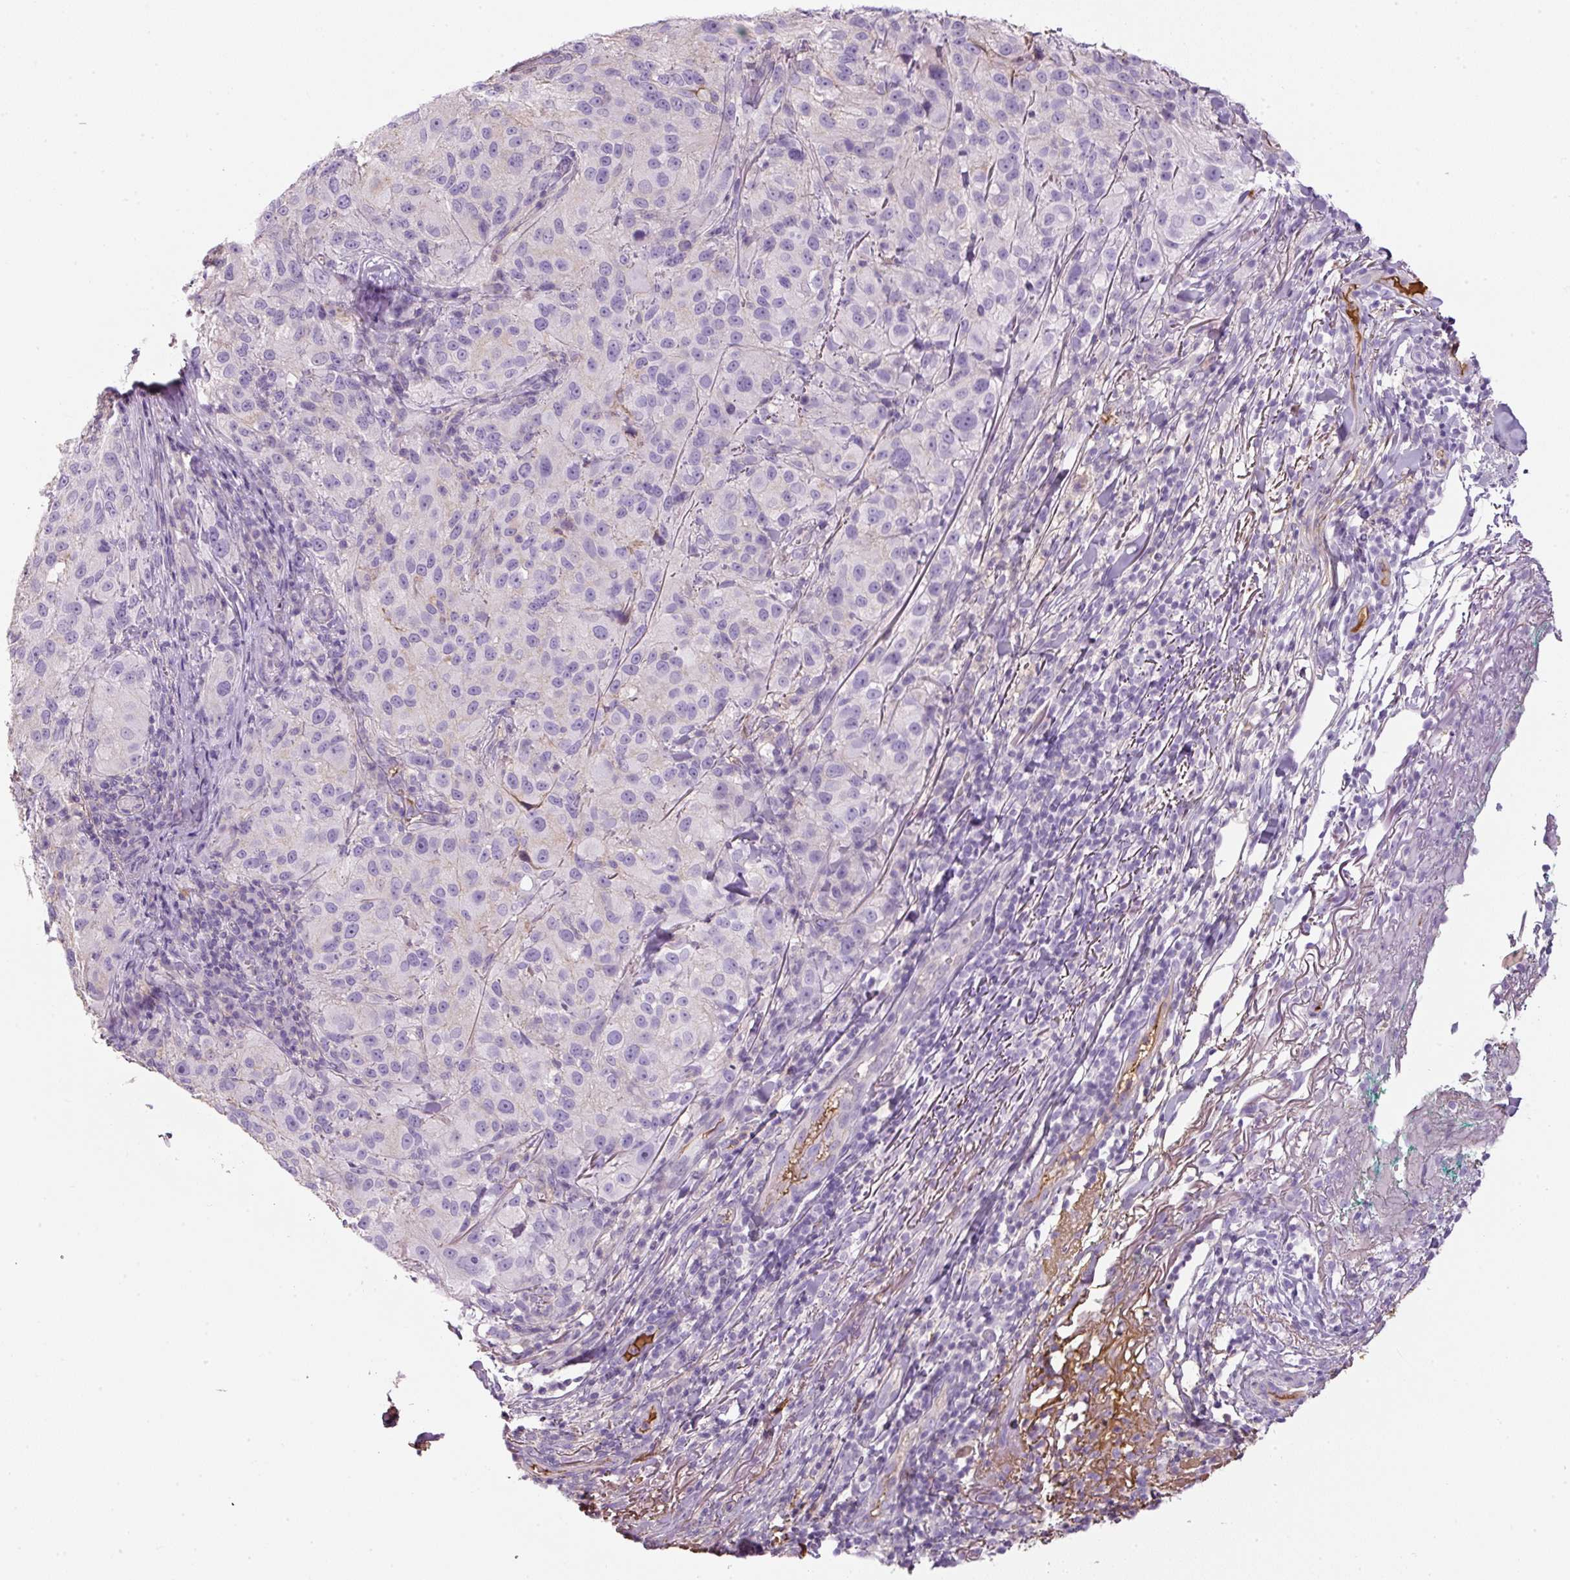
{"staining": {"intensity": "weak", "quantity": "<25%", "location": "cytoplasmic/membranous"}, "tissue": "melanoma", "cell_type": "Tumor cells", "image_type": "cancer", "snomed": [{"axis": "morphology", "description": "Necrosis, NOS"}, {"axis": "morphology", "description": "Malignant melanoma, NOS"}, {"axis": "topography", "description": "Skin"}], "caption": "The photomicrograph exhibits no staining of tumor cells in melanoma.", "gene": "APOA1", "patient": {"sex": "female", "age": 87}}